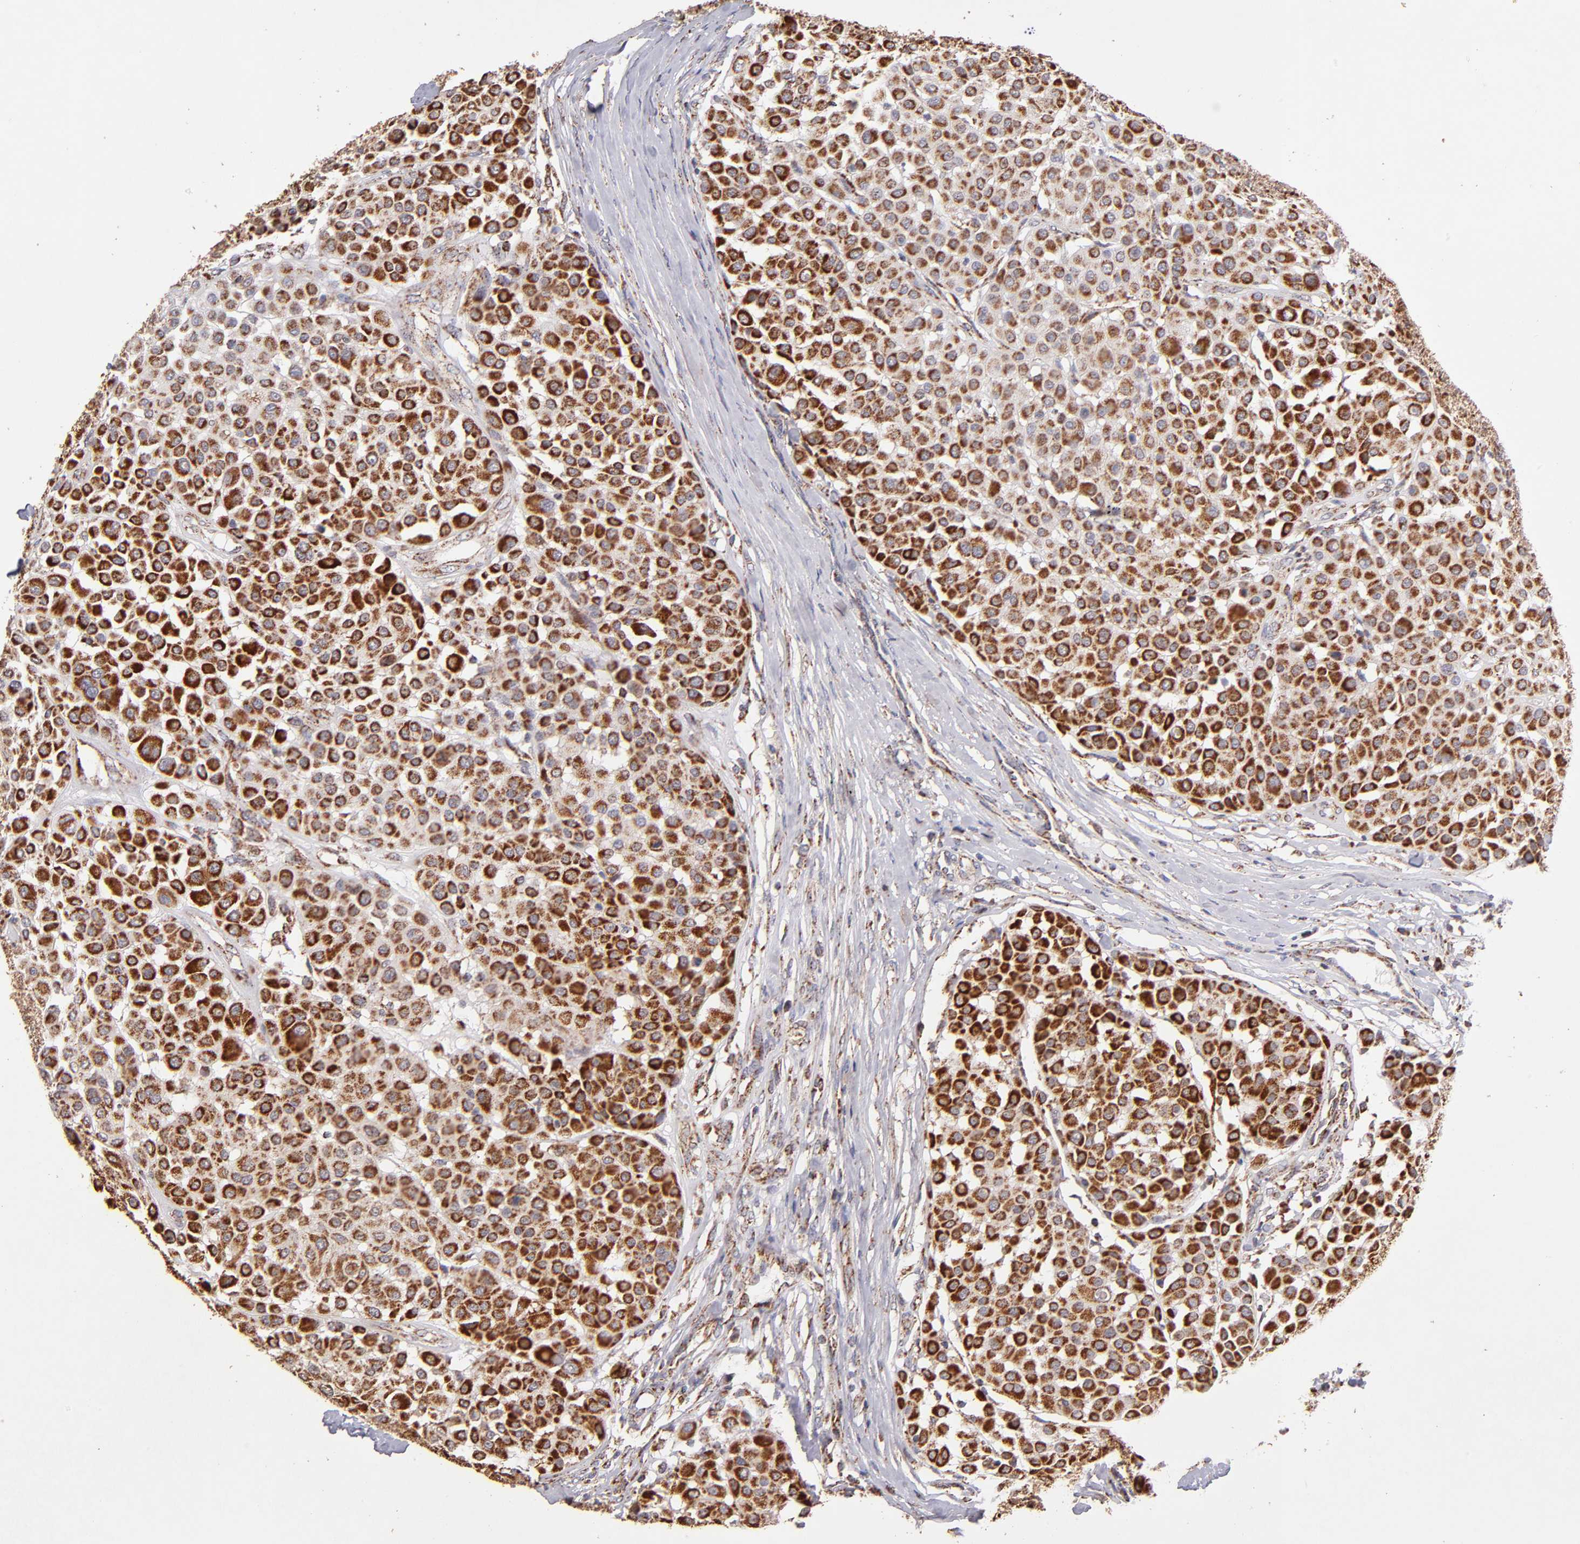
{"staining": {"intensity": "moderate", "quantity": ">75%", "location": "cytoplasmic/membranous"}, "tissue": "melanoma", "cell_type": "Tumor cells", "image_type": "cancer", "snomed": [{"axis": "morphology", "description": "Malignant melanoma, Metastatic site"}, {"axis": "topography", "description": "Soft tissue"}], "caption": "Protein analysis of melanoma tissue displays moderate cytoplasmic/membranous positivity in approximately >75% of tumor cells.", "gene": "DLST", "patient": {"sex": "male", "age": 41}}